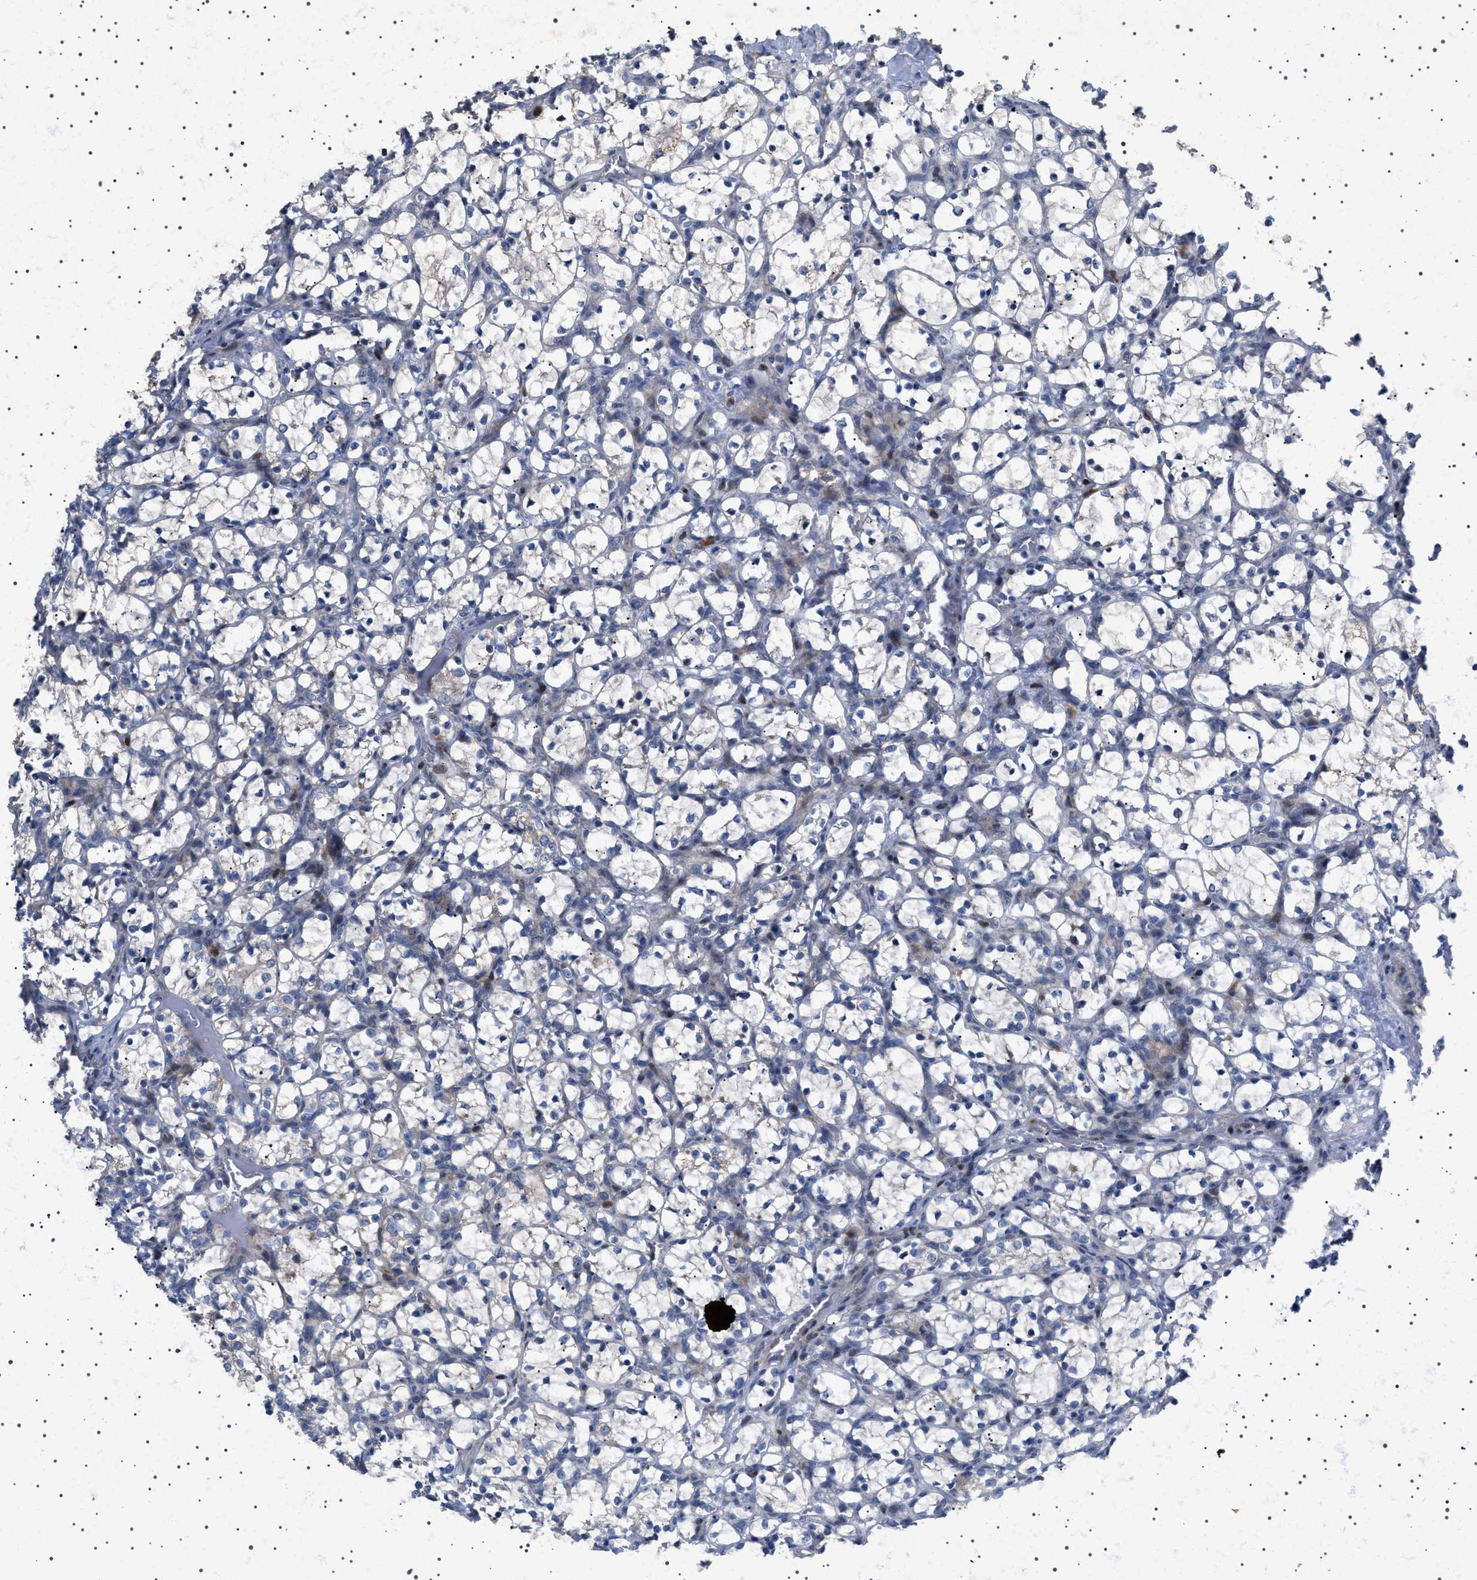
{"staining": {"intensity": "negative", "quantity": "none", "location": "none"}, "tissue": "renal cancer", "cell_type": "Tumor cells", "image_type": "cancer", "snomed": [{"axis": "morphology", "description": "Adenocarcinoma, NOS"}, {"axis": "topography", "description": "Kidney"}], "caption": "Tumor cells are negative for brown protein staining in renal cancer. (Brightfield microscopy of DAB (3,3'-diaminobenzidine) immunohistochemistry at high magnification).", "gene": "HTR1A", "patient": {"sex": "female", "age": 69}}